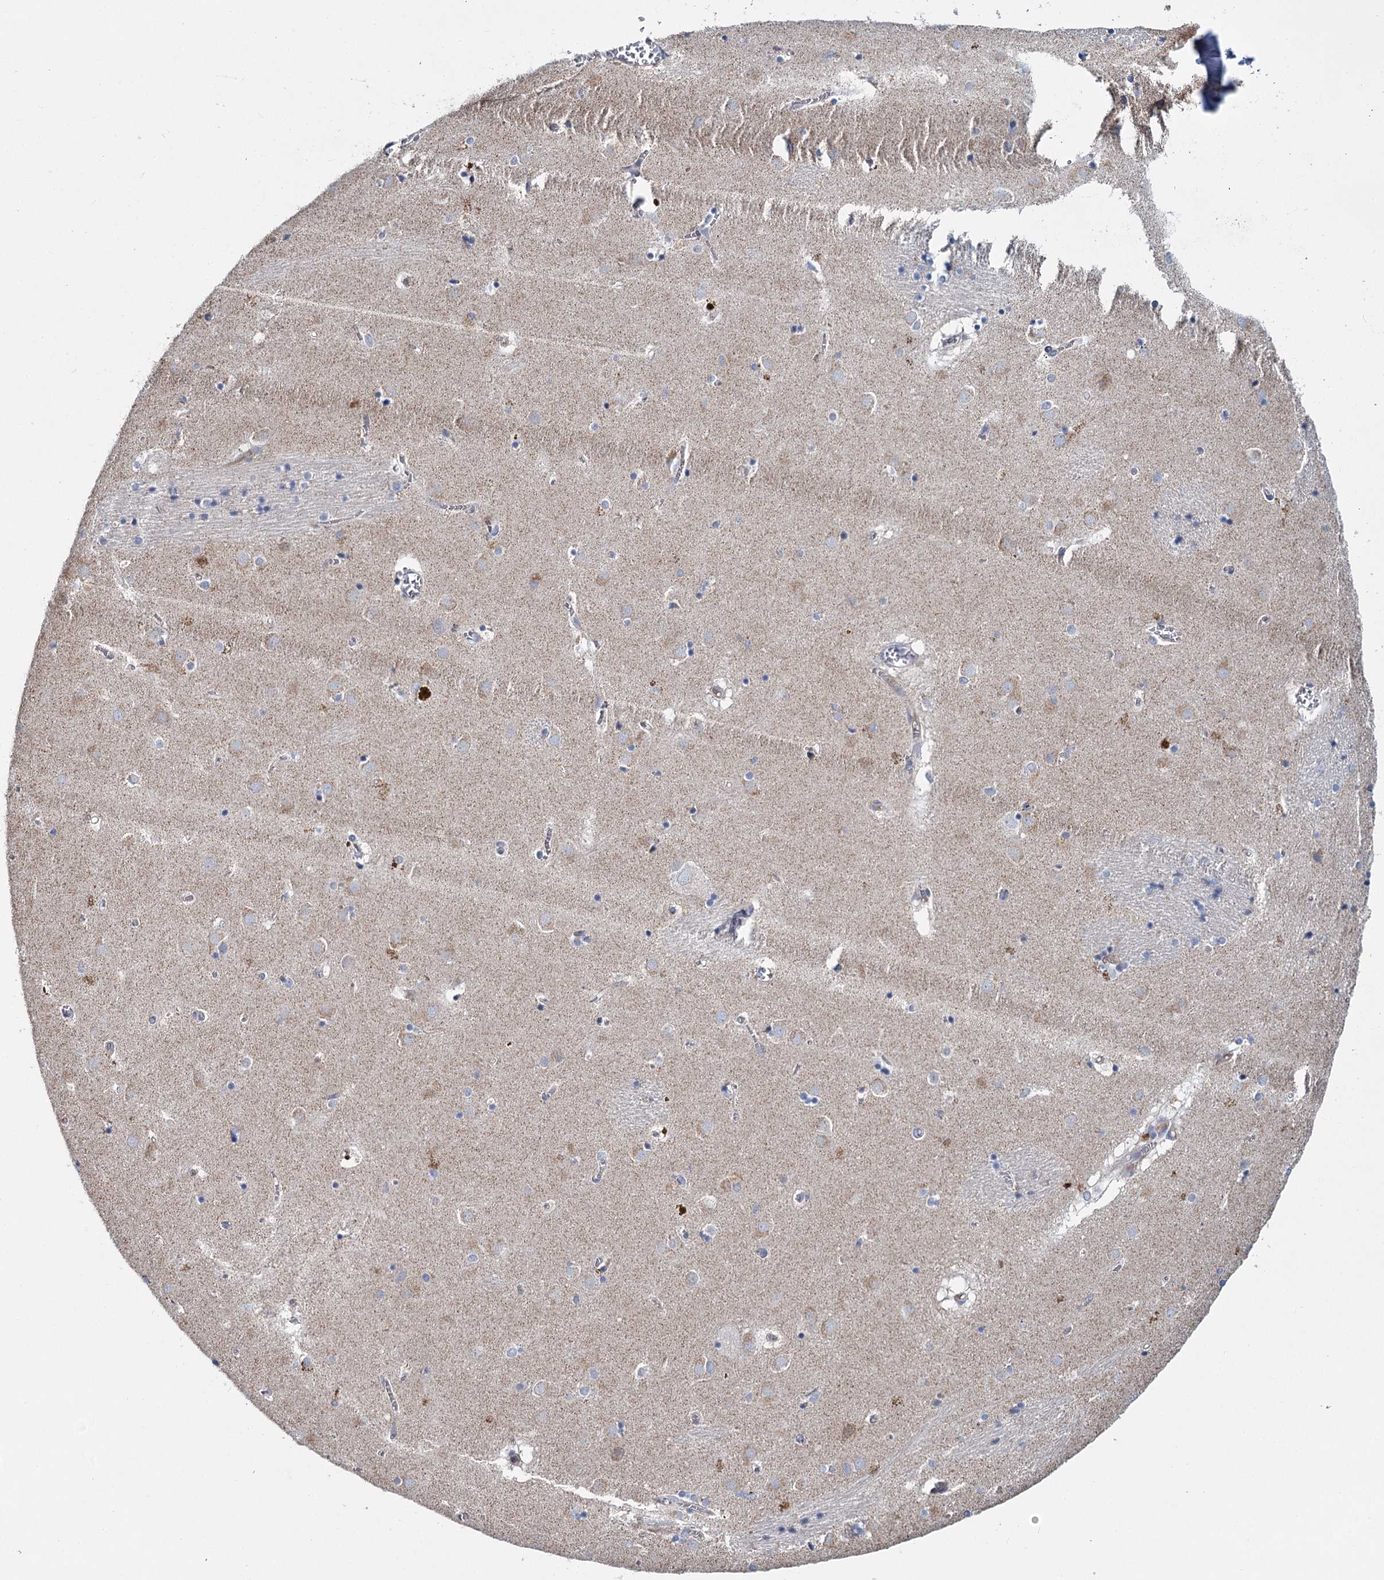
{"staining": {"intensity": "negative", "quantity": "none", "location": "none"}, "tissue": "caudate", "cell_type": "Glial cells", "image_type": "normal", "snomed": [{"axis": "morphology", "description": "Normal tissue, NOS"}, {"axis": "topography", "description": "Lateral ventricle wall"}], "caption": "High magnification brightfield microscopy of benign caudate stained with DAB (brown) and counterstained with hematoxylin (blue): glial cells show no significant staining. (Immunohistochemistry (ihc), brightfield microscopy, high magnification).", "gene": "ANKRD16", "patient": {"sex": "male", "age": 70}}